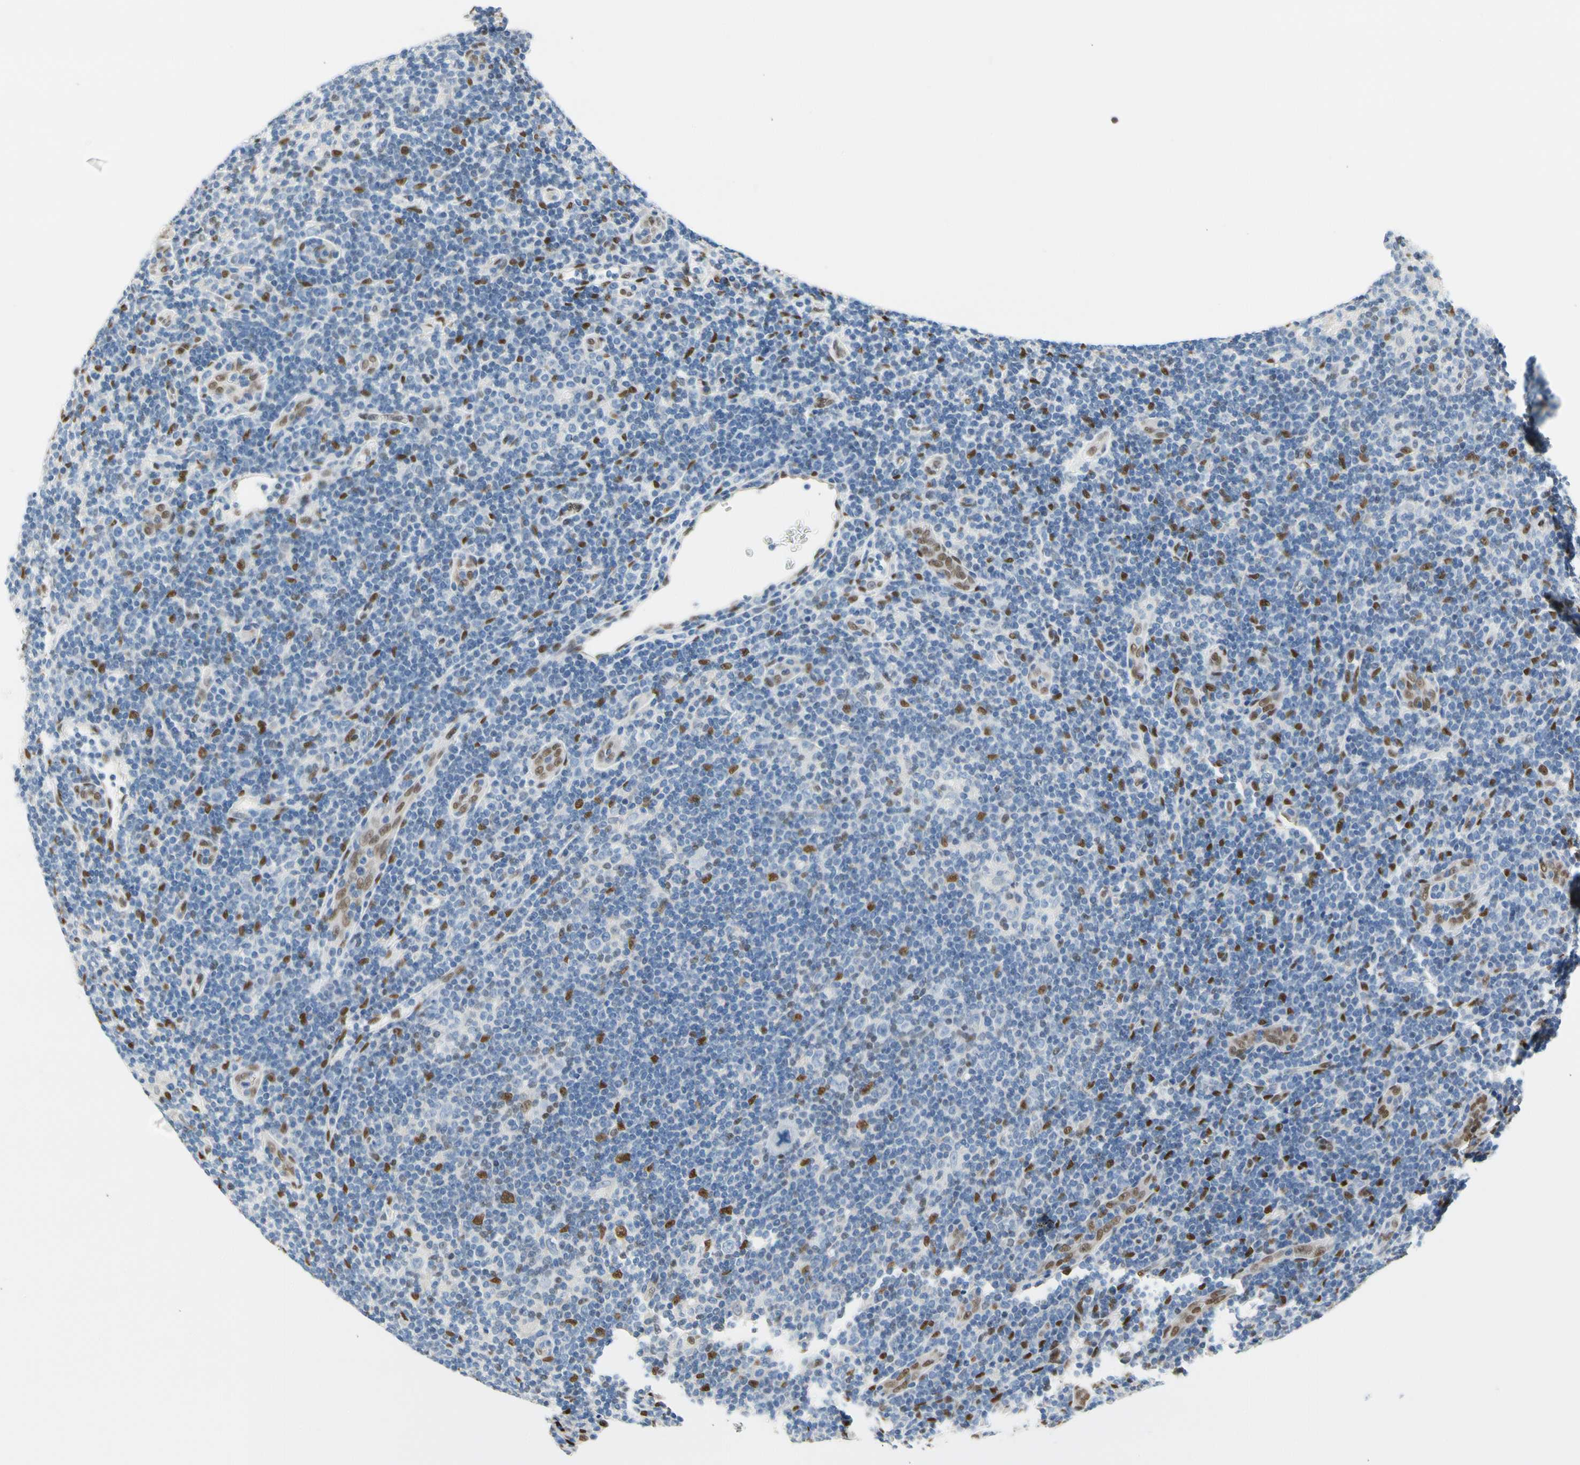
{"staining": {"intensity": "negative", "quantity": "none", "location": "none"}, "tissue": "lymphoma", "cell_type": "Tumor cells", "image_type": "cancer", "snomed": [{"axis": "morphology", "description": "Hodgkin's disease, NOS"}, {"axis": "topography", "description": "Lymph node"}], "caption": "Immunohistochemistry (IHC) micrograph of neoplastic tissue: human lymphoma stained with DAB exhibits no significant protein positivity in tumor cells. Brightfield microscopy of immunohistochemistry (IHC) stained with DAB (brown) and hematoxylin (blue), captured at high magnification.", "gene": "NFIA", "patient": {"sex": "female", "age": 57}}